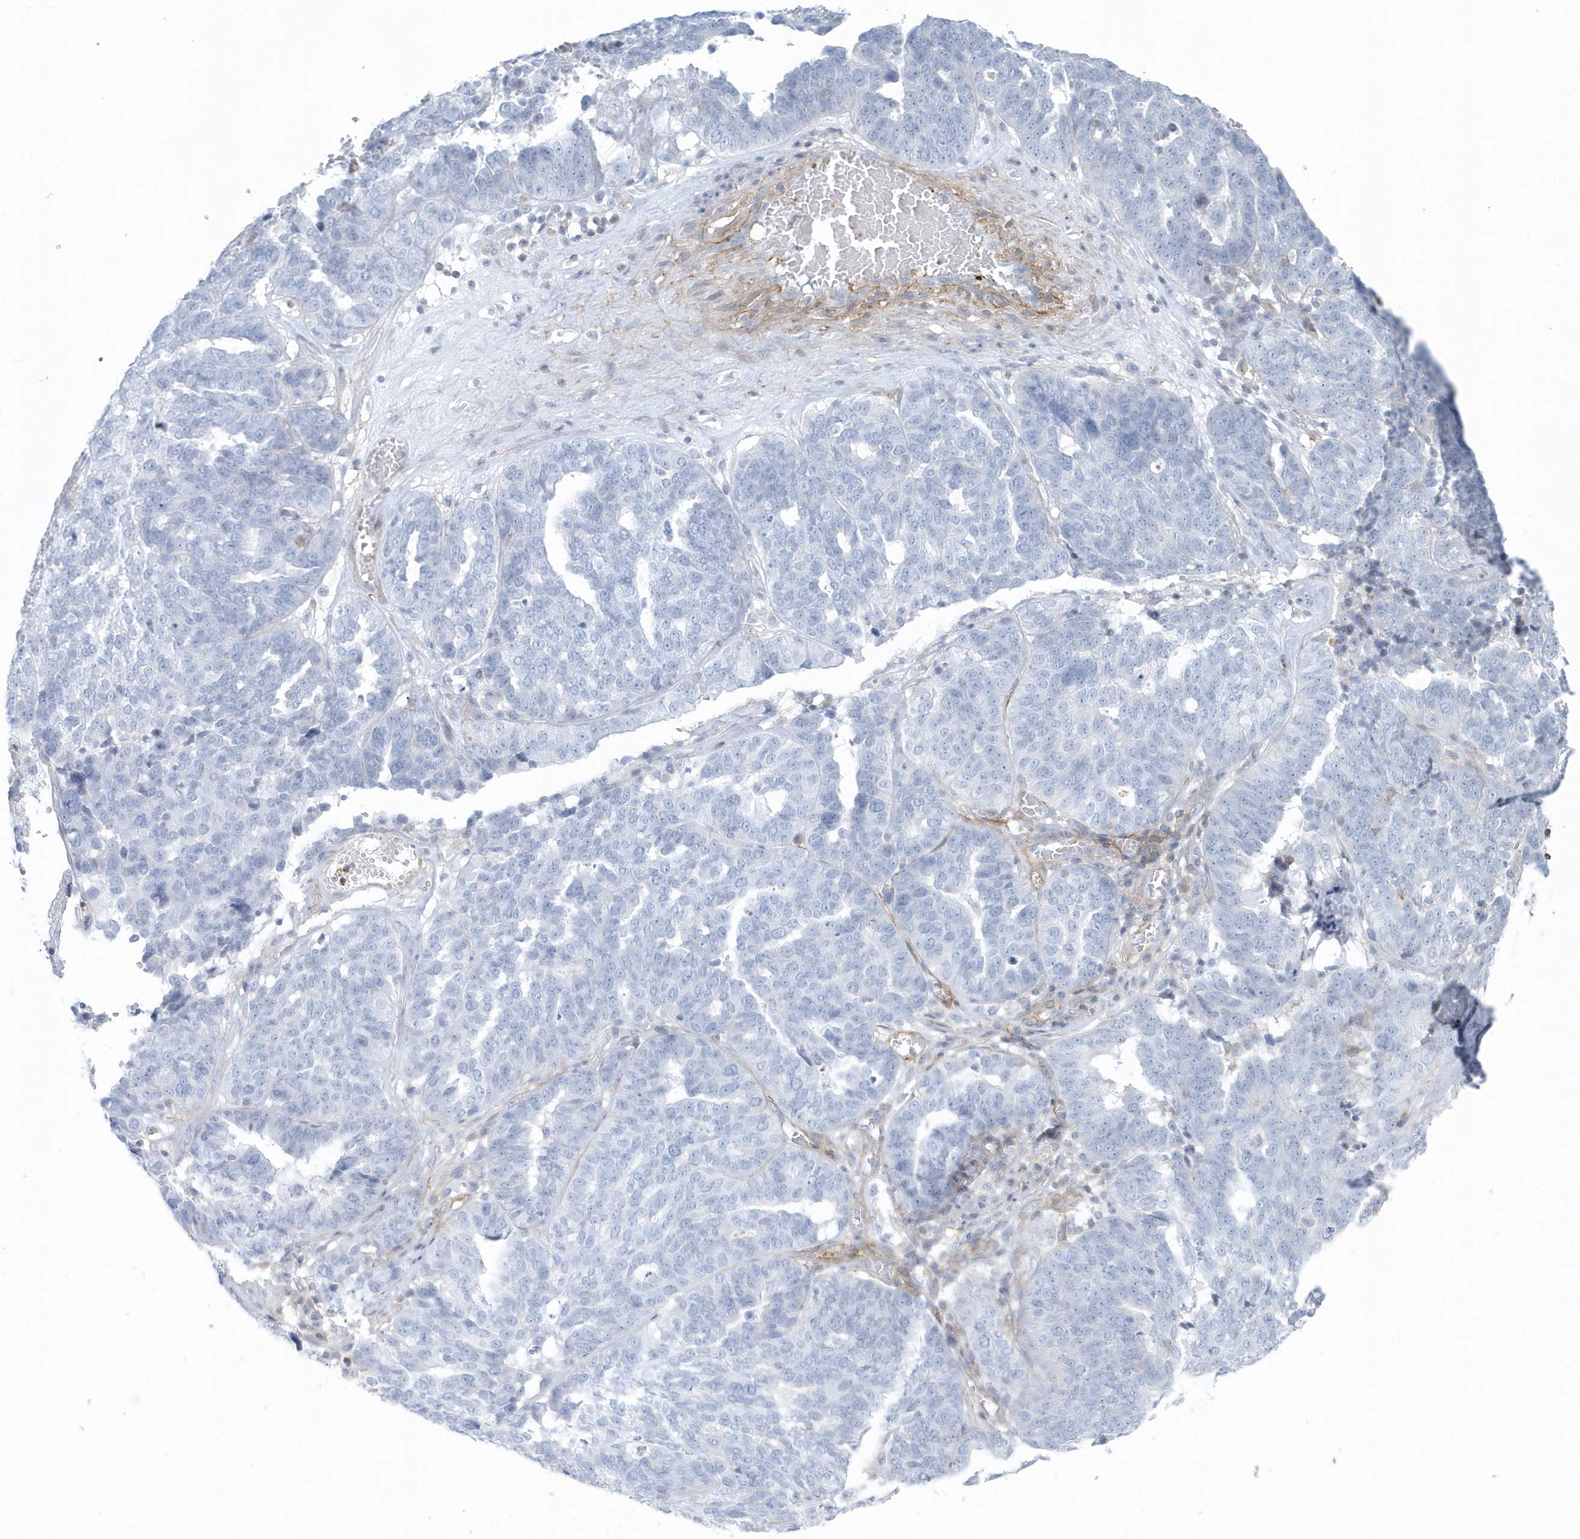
{"staining": {"intensity": "negative", "quantity": "none", "location": "none"}, "tissue": "ovarian cancer", "cell_type": "Tumor cells", "image_type": "cancer", "snomed": [{"axis": "morphology", "description": "Cystadenocarcinoma, serous, NOS"}, {"axis": "topography", "description": "Ovary"}], "caption": "There is no significant staining in tumor cells of ovarian cancer.", "gene": "CACNB2", "patient": {"sex": "female", "age": 59}}